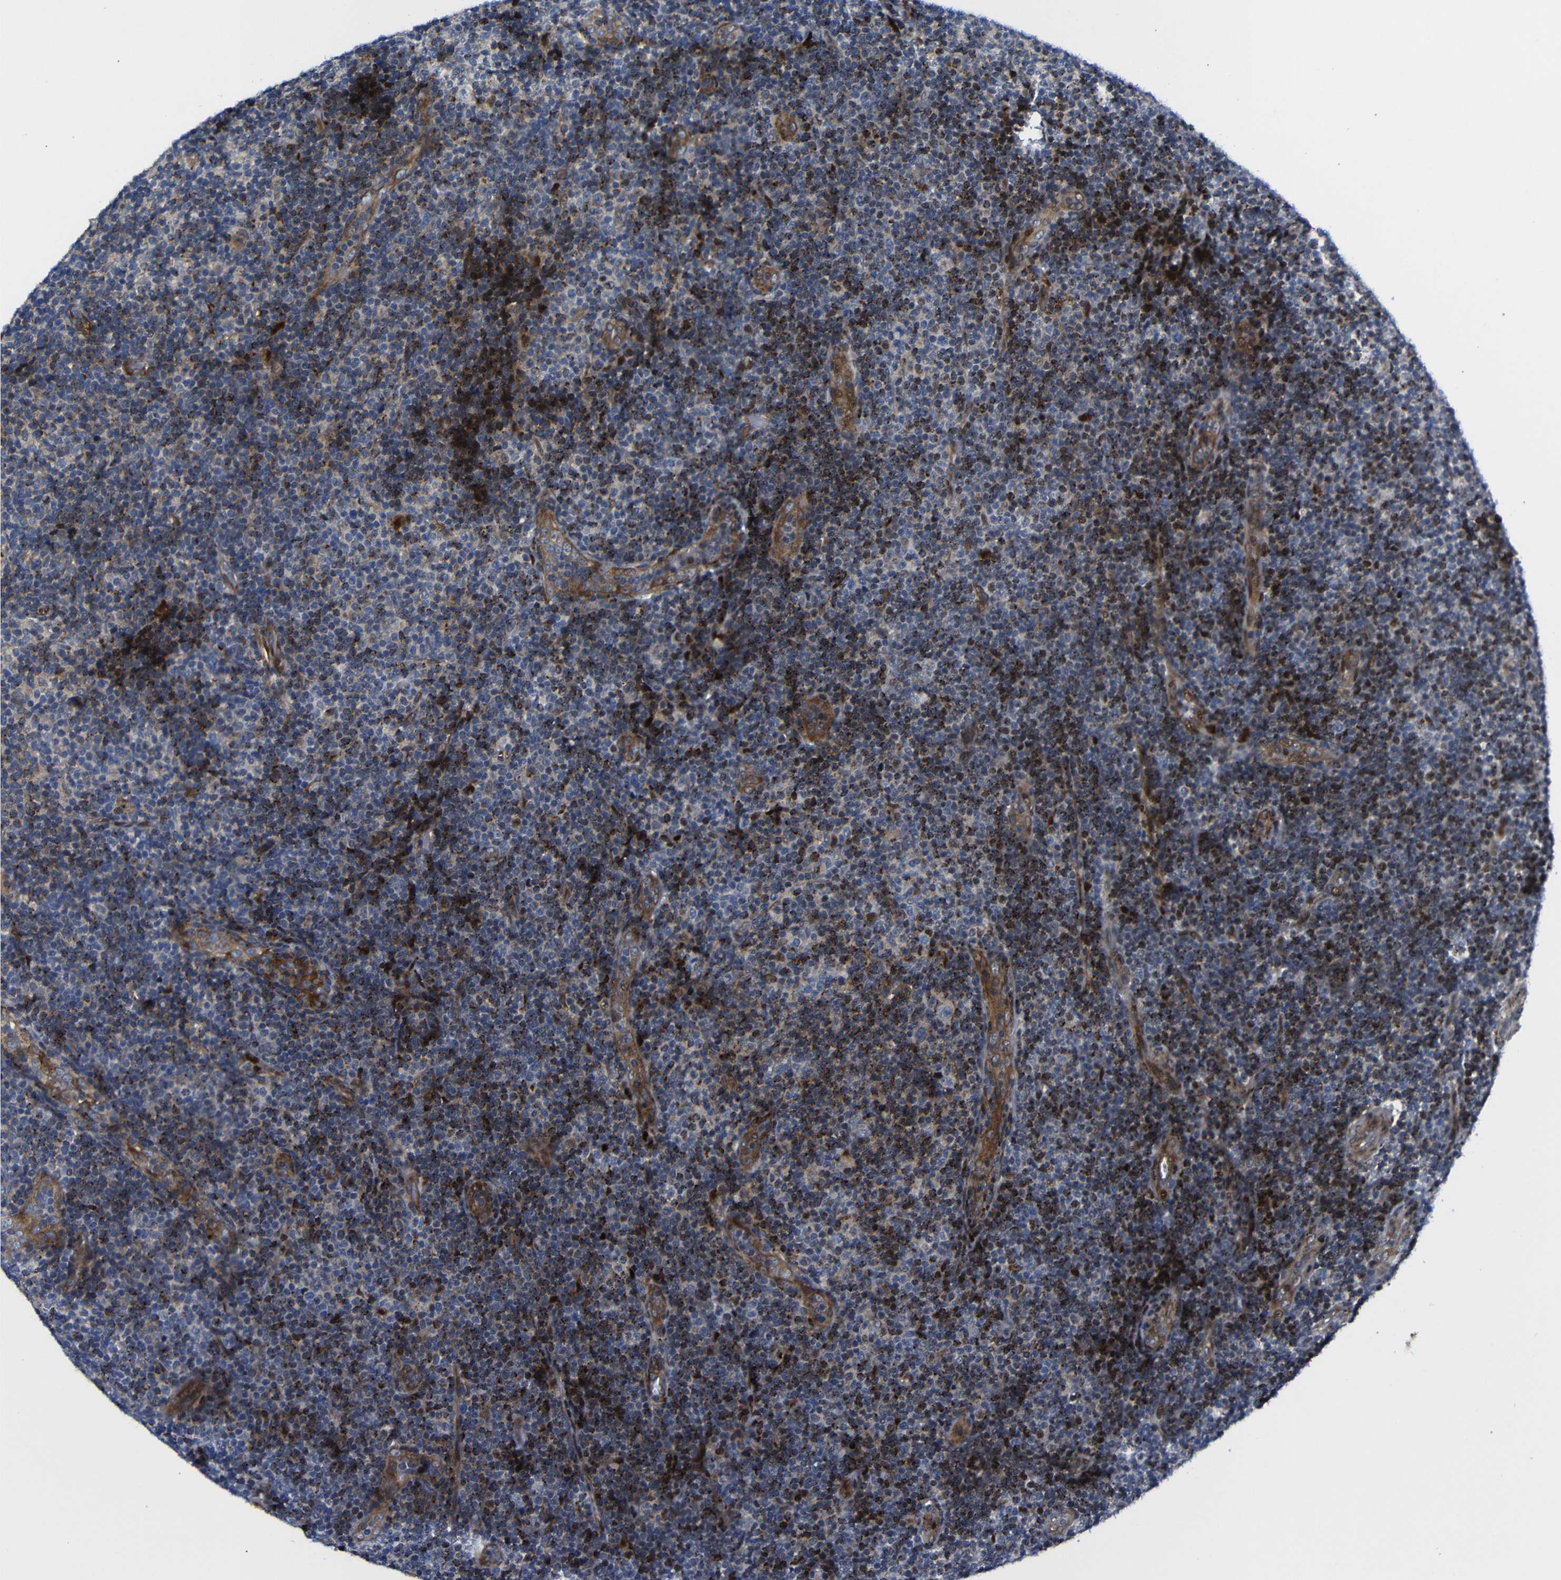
{"staining": {"intensity": "strong", "quantity": "25%-75%", "location": "cytoplasmic/membranous"}, "tissue": "lymphoma", "cell_type": "Tumor cells", "image_type": "cancer", "snomed": [{"axis": "morphology", "description": "Malignant lymphoma, non-Hodgkin's type, Low grade"}, {"axis": "topography", "description": "Lymph node"}], "caption": "About 25%-75% of tumor cells in human lymphoma exhibit strong cytoplasmic/membranous protein expression as visualized by brown immunohistochemical staining.", "gene": "PARP14", "patient": {"sex": "male", "age": 83}}